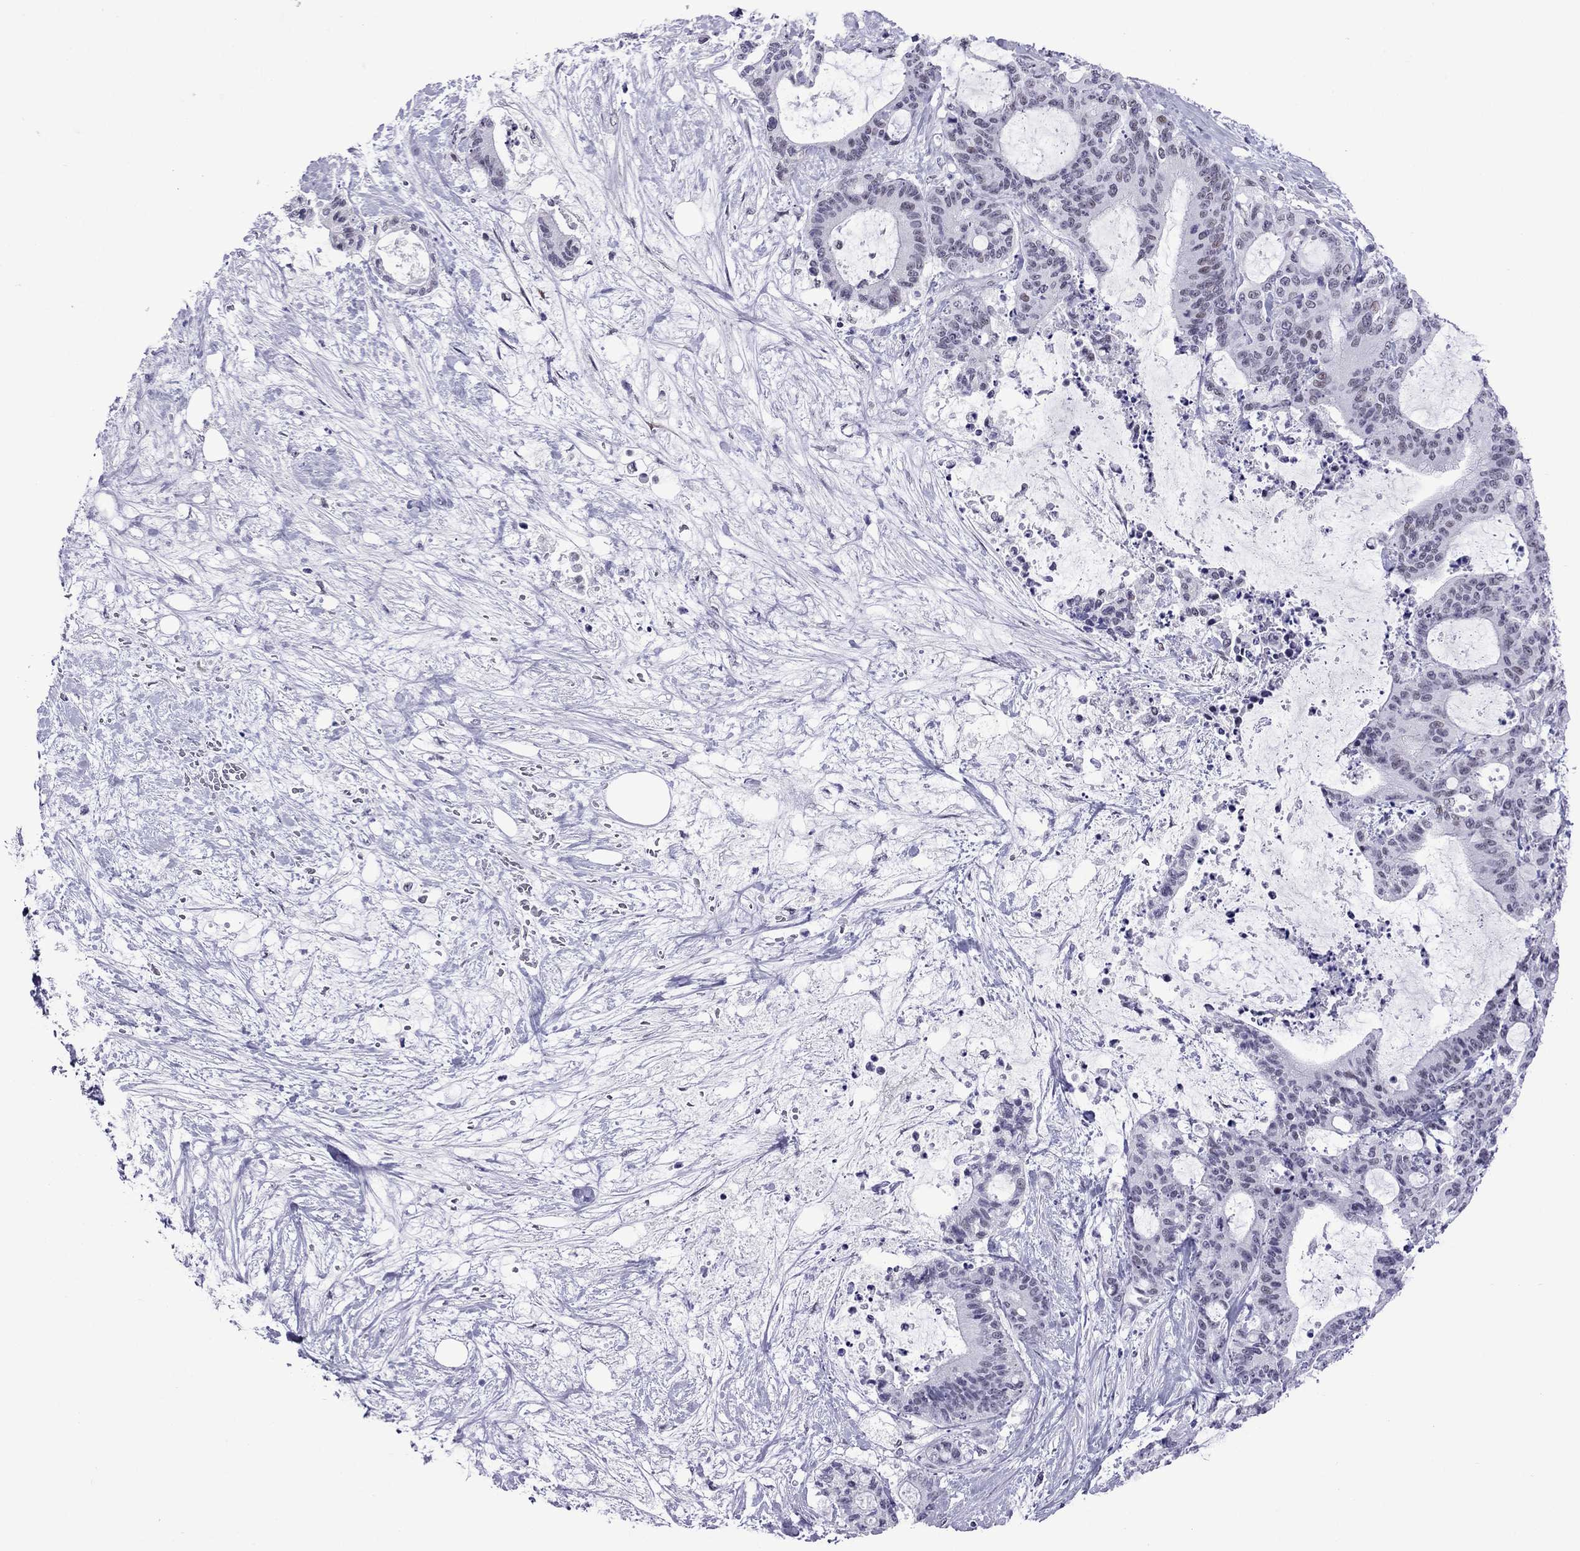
{"staining": {"intensity": "negative", "quantity": "none", "location": "none"}, "tissue": "liver cancer", "cell_type": "Tumor cells", "image_type": "cancer", "snomed": [{"axis": "morphology", "description": "Cholangiocarcinoma"}, {"axis": "topography", "description": "Liver"}], "caption": "Tumor cells are negative for protein expression in human cholangiocarcinoma (liver). The staining was performed using DAB to visualize the protein expression in brown, while the nuclei were stained in blue with hematoxylin (Magnification: 20x).", "gene": "ZNF646", "patient": {"sex": "female", "age": 73}}